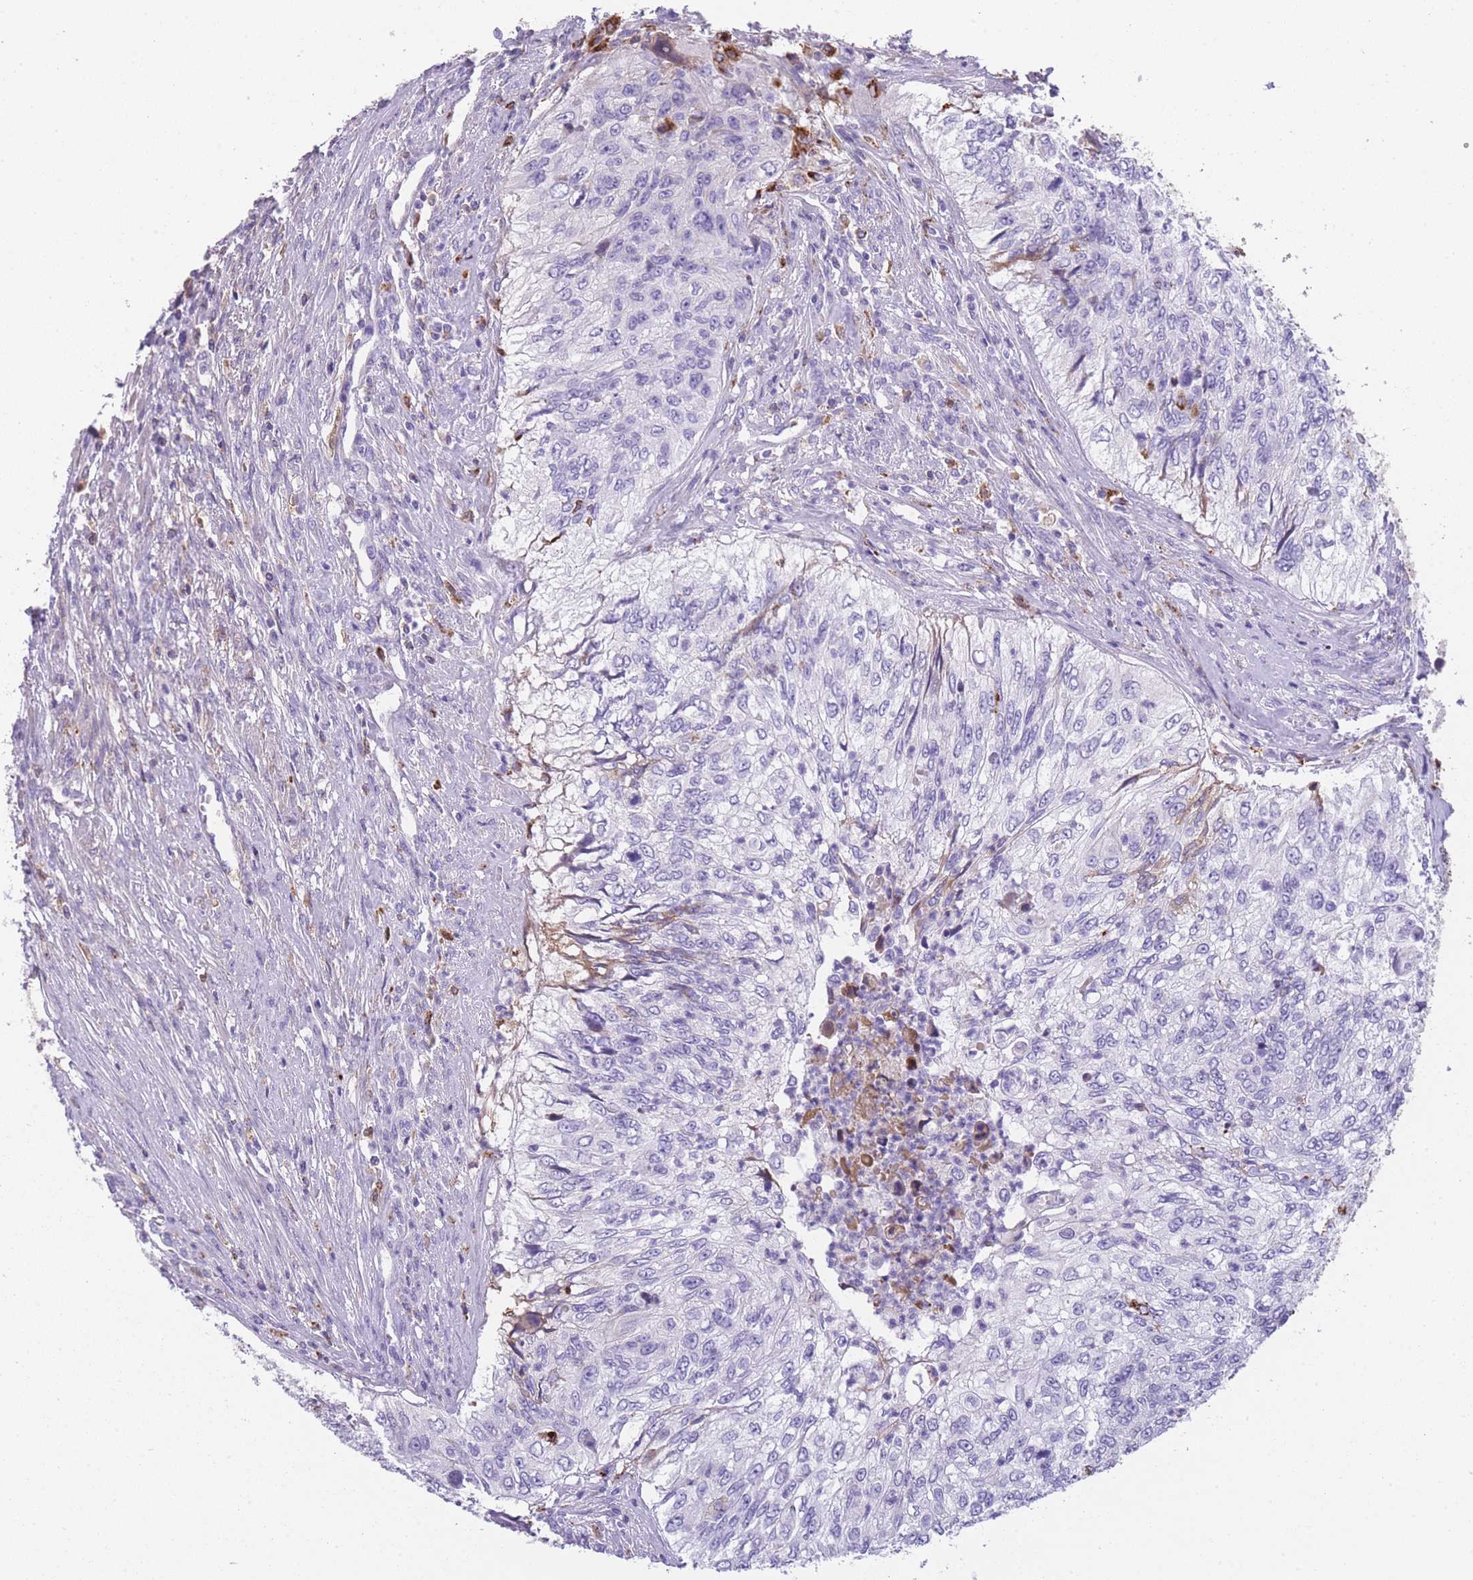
{"staining": {"intensity": "negative", "quantity": "none", "location": "none"}, "tissue": "urothelial cancer", "cell_type": "Tumor cells", "image_type": "cancer", "snomed": [{"axis": "morphology", "description": "Urothelial carcinoma, High grade"}, {"axis": "topography", "description": "Urinary bladder"}], "caption": "The photomicrograph displays no staining of tumor cells in high-grade urothelial carcinoma.", "gene": "GNAT1", "patient": {"sex": "female", "age": 60}}